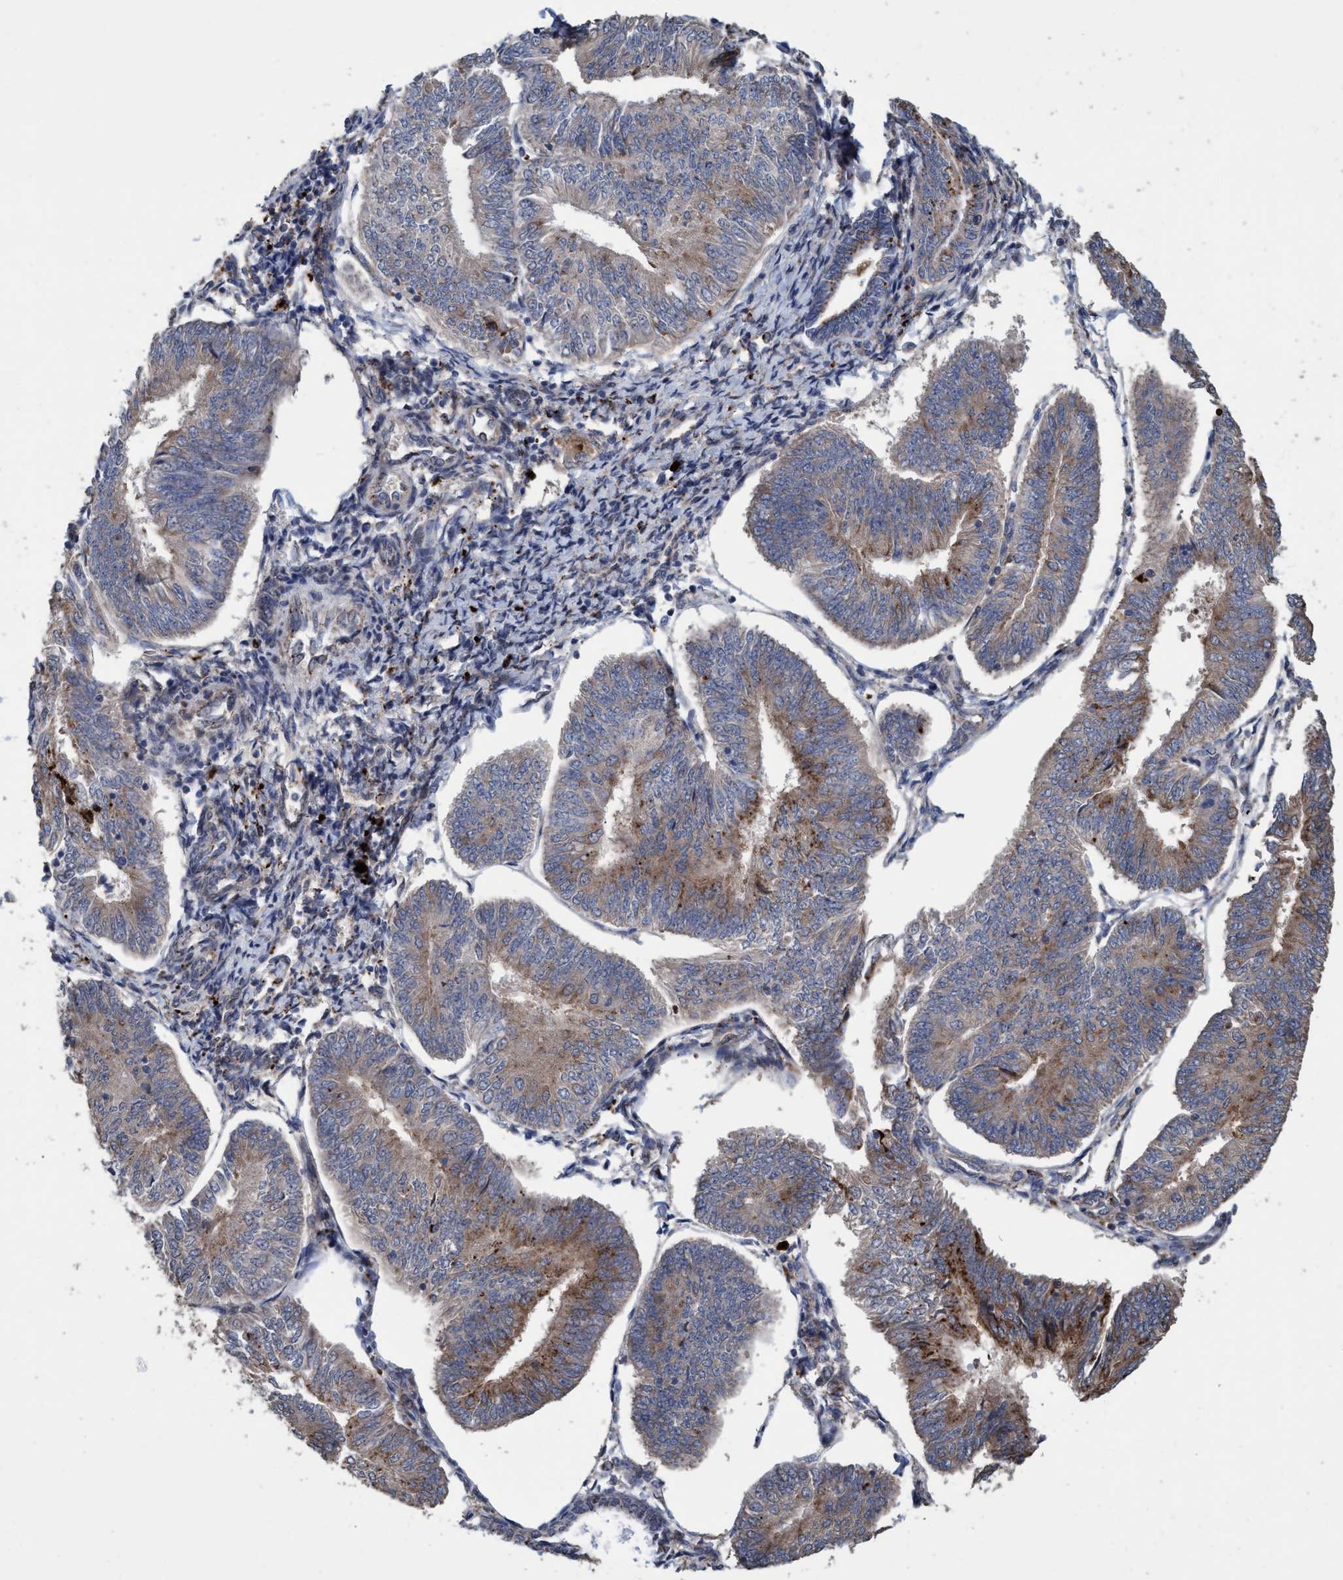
{"staining": {"intensity": "moderate", "quantity": "<25%", "location": "cytoplasmic/membranous"}, "tissue": "endometrial cancer", "cell_type": "Tumor cells", "image_type": "cancer", "snomed": [{"axis": "morphology", "description": "Adenocarcinoma, NOS"}, {"axis": "topography", "description": "Endometrium"}], "caption": "Protein analysis of endometrial adenocarcinoma tissue displays moderate cytoplasmic/membranous expression in approximately <25% of tumor cells. (DAB IHC with brightfield microscopy, high magnification).", "gene": "BBS9", "patient": {"sex": "female", "age": 58}}